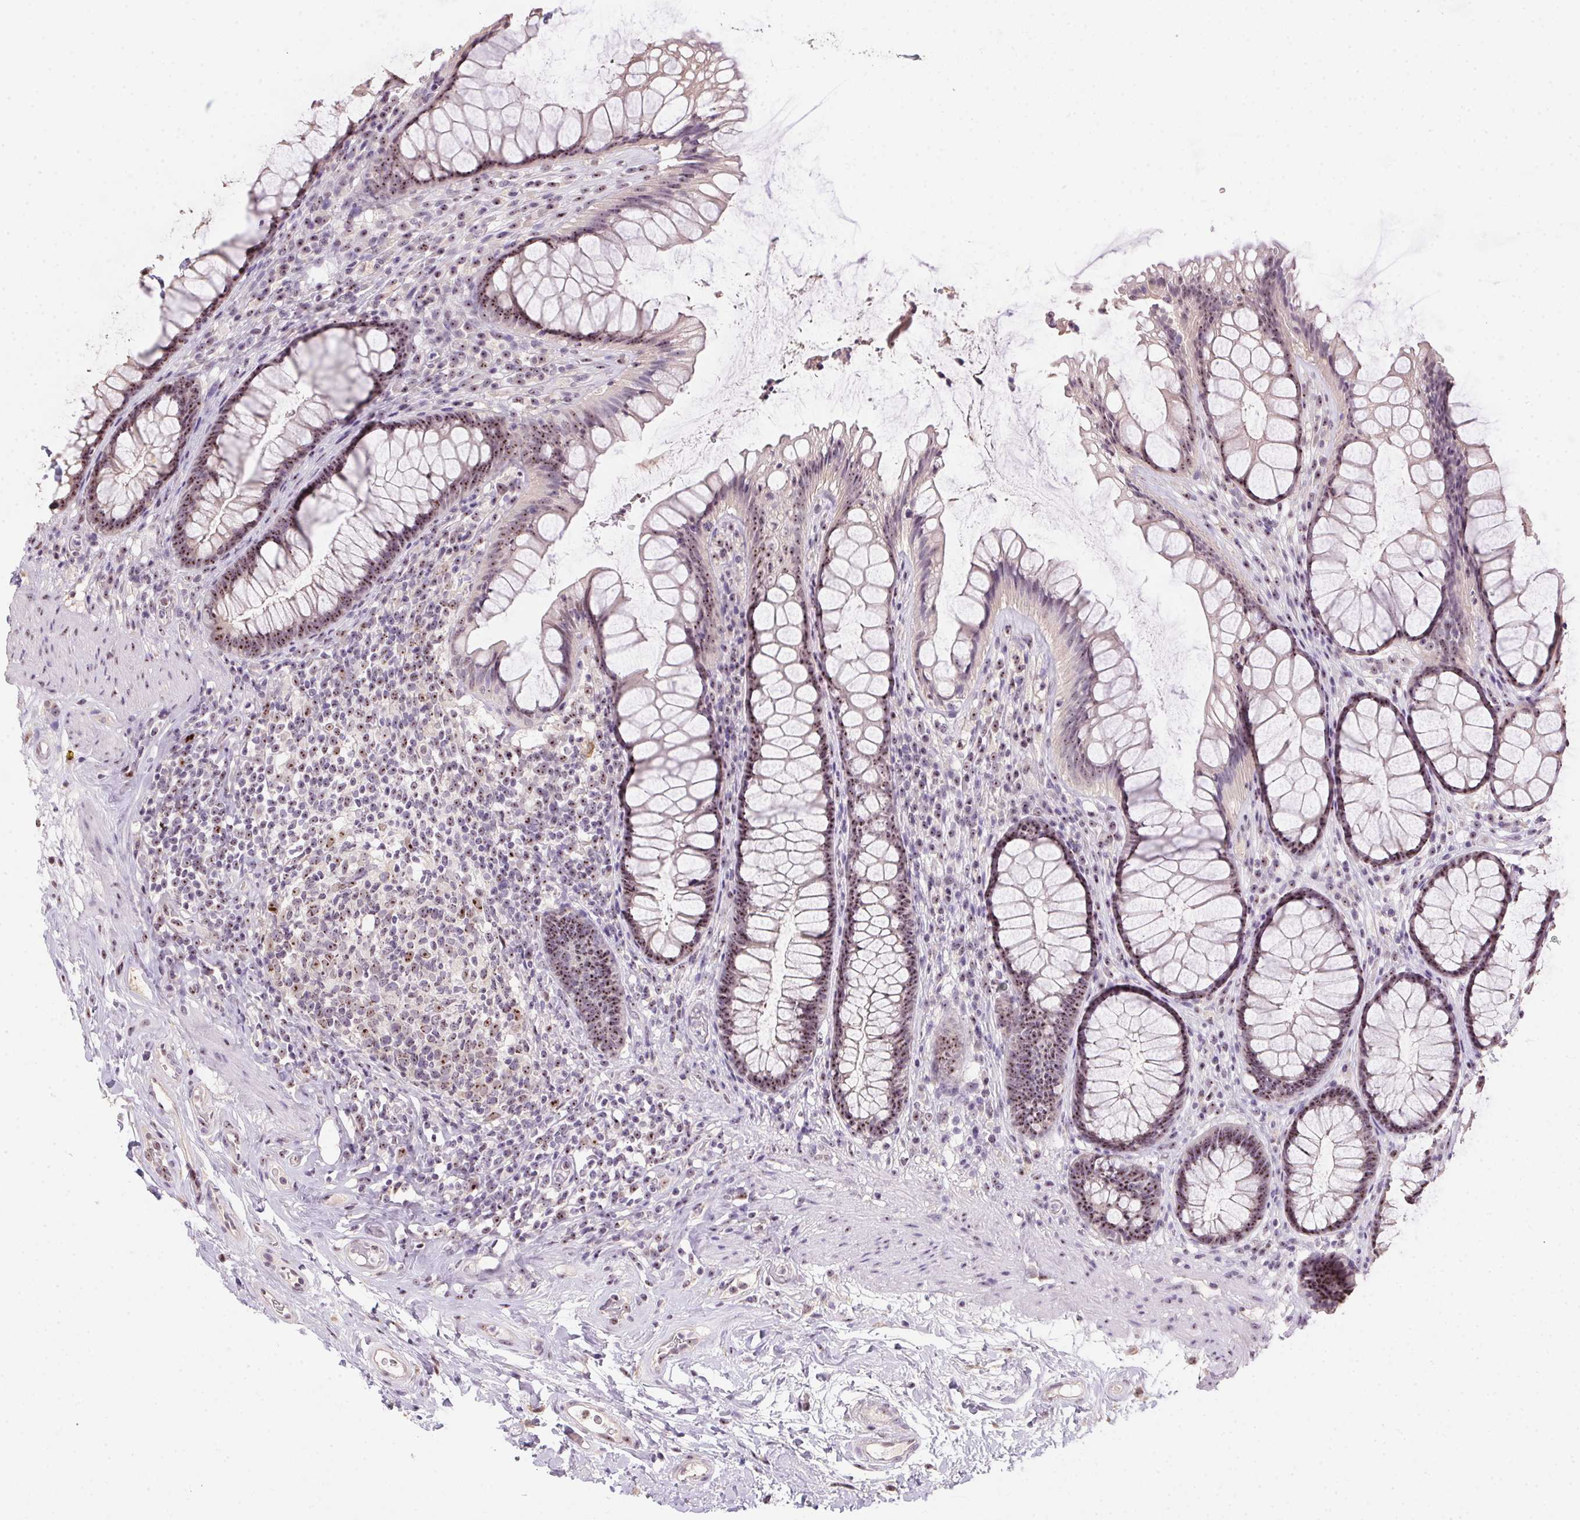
{"staining": {"intensity": "moderate", "quantity": ">75%", "location": "nuclear"}, "tissue": "rectum", "cell_type": "Glandular cells", "image_type": "normal", "snomed": [{"axis": "morphology", "description": "Normal tissue, NOS"}, {"axis": "topography", "description": "Rectum"}], "caption": "Immunohistochemistry photomicrograph of benign rectum: human rectum stained using immunohistochemistry (IHC) shows medium levels of moderate protein expression localized specifically in the nuclear of glandular cells, appearing as a nuclear brown color.", "gene": "BATF2", "patient": {"sex": "male", "age": 72}}